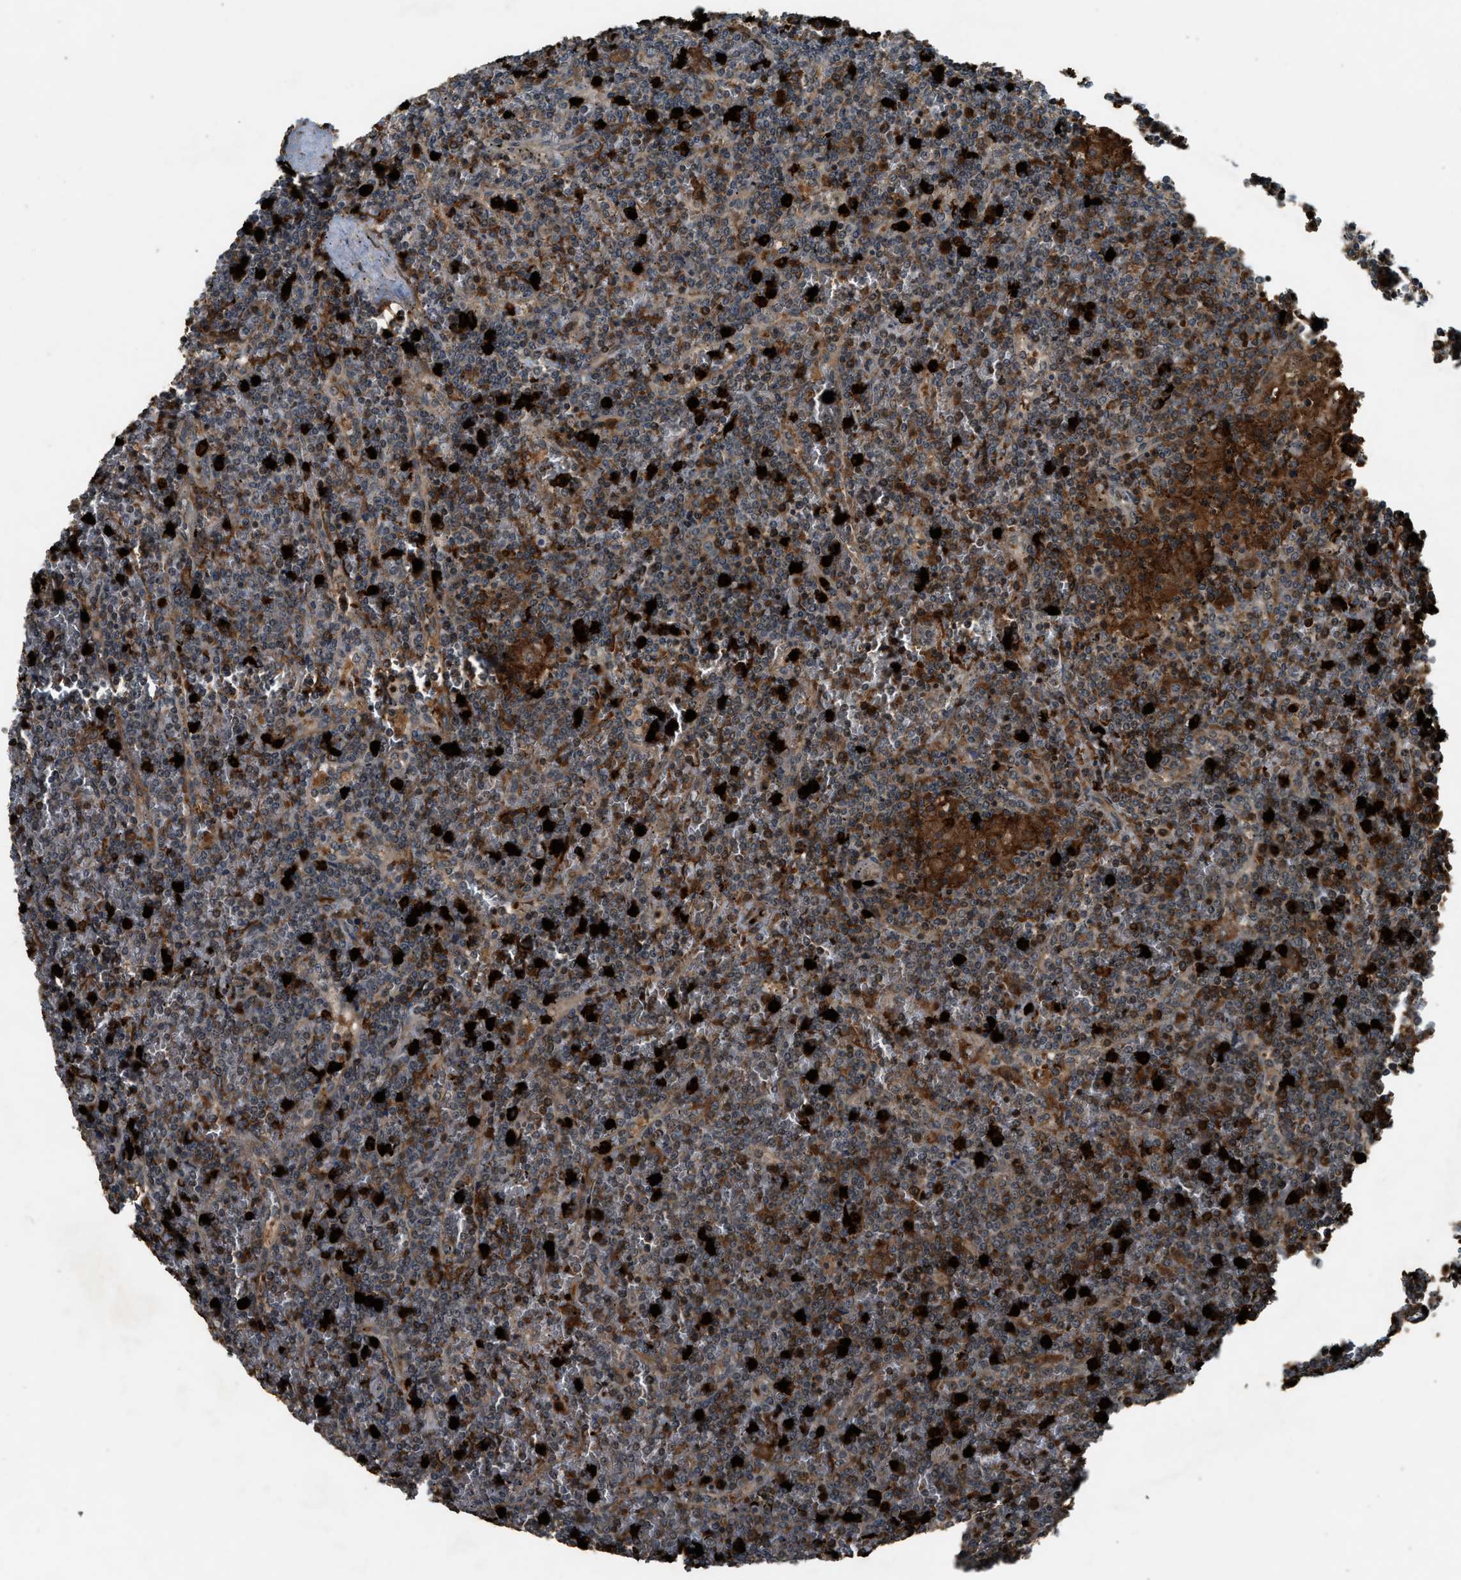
{"staining": {"intensity": "moderate", "quantity": "<25%", "location": "cytoplasmic/membranous"}, "tissue": "lymphoma", "cell_type": "Tumor cells", "image_type": "cancer", "snomed": [{"axis": "morphology", "description": "Malignant lymphoma, non-Hodgkin's type, Low grade"}, {"axis": "topography", "description": "Spleen"}], "caption": "Protein expression analysis of human malignant lymphoma, non-Hodgkin's type (low-grade) reveals moderate cytoplasmic/membranous expression in approximately <25% of tumor cells. (brown staining indicates protein expression, while blue staining denotes nuclei).", "gene": "RNF141", "patient": {"sex": "female", "age": 19}}